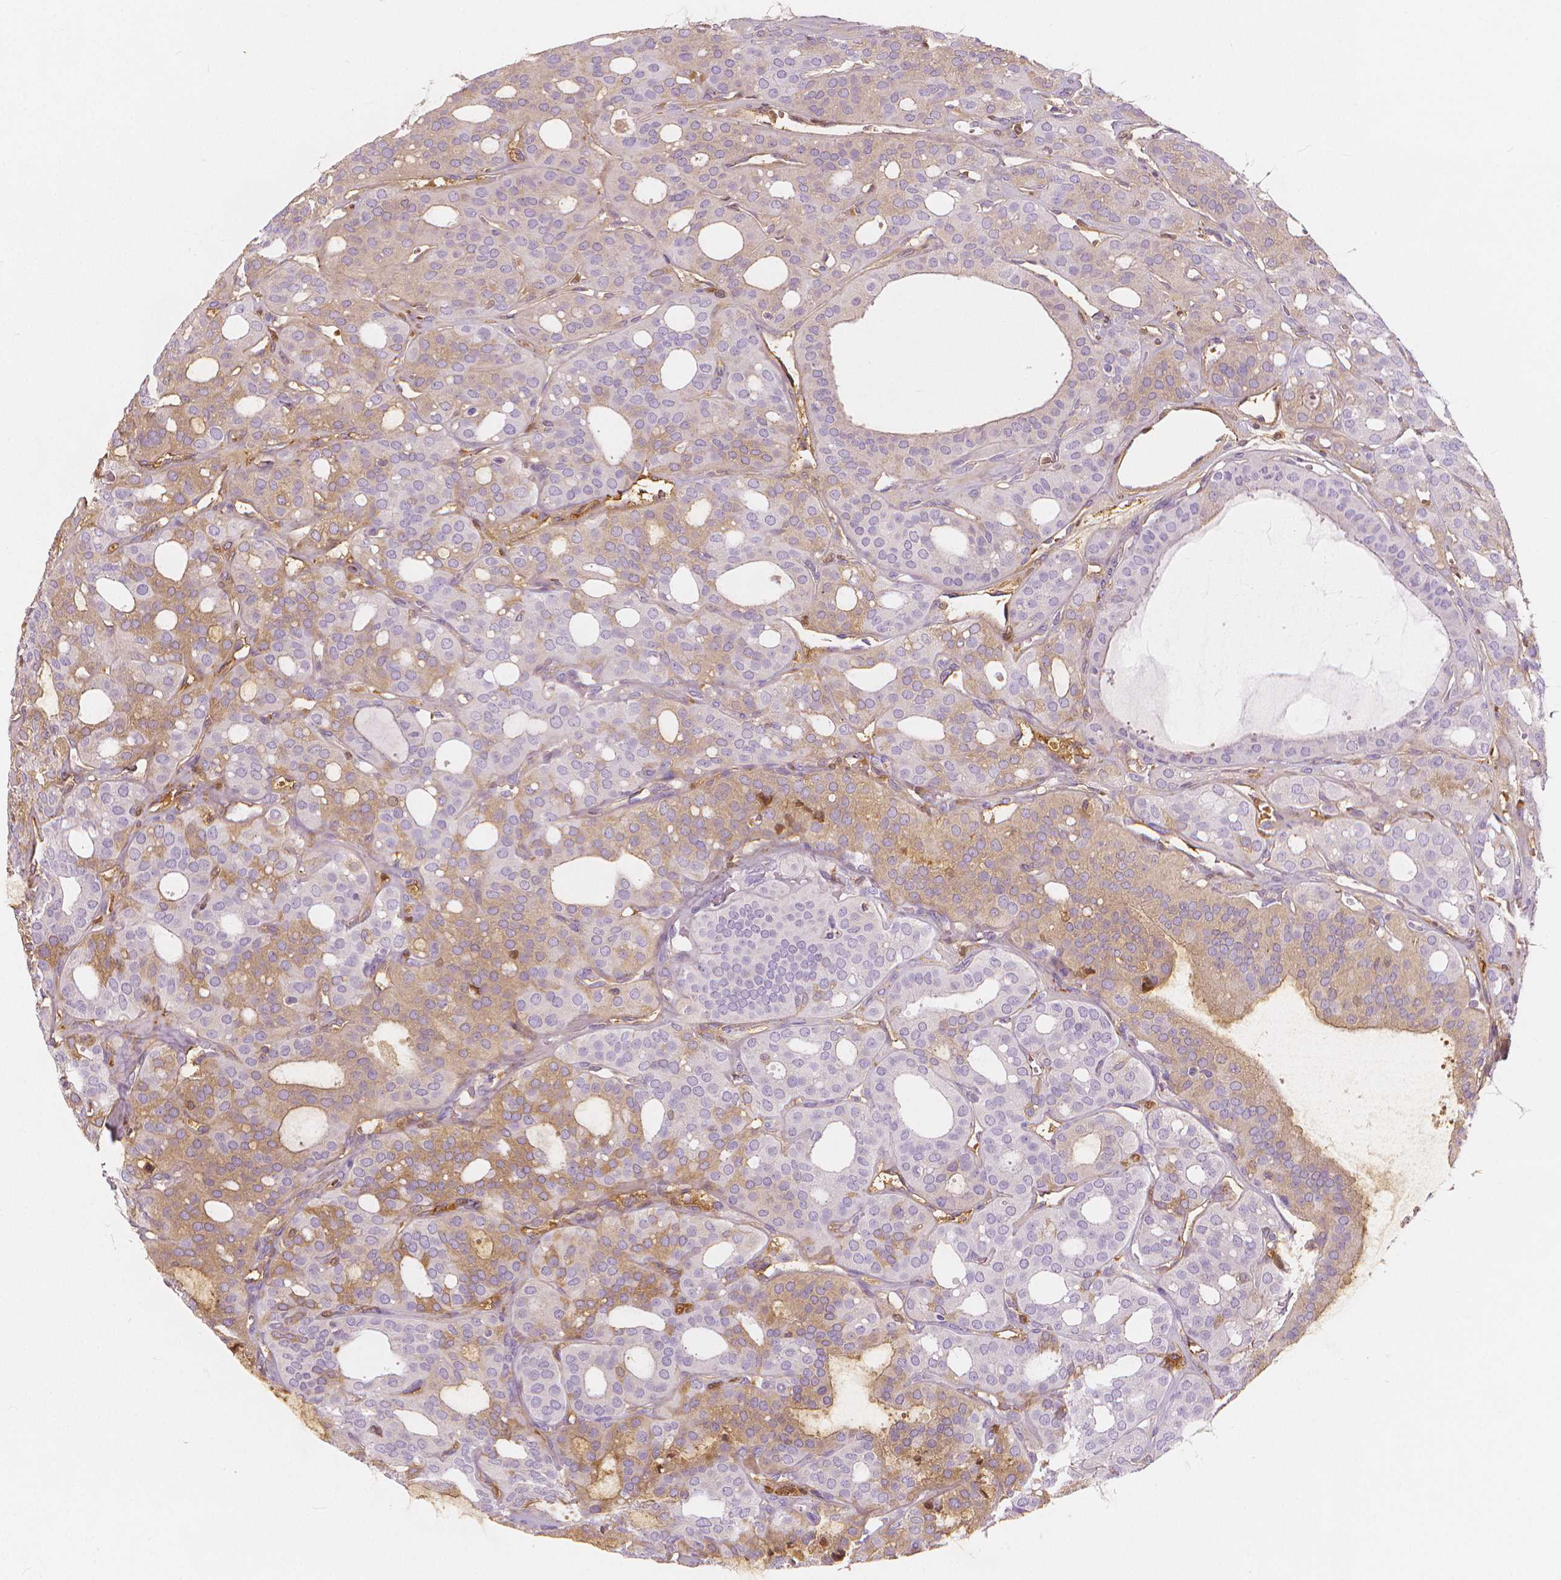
{"staining": {"intensity": "weak", "quantity": "25%-75%", "location": "cytoplasmic/membranous"}, "tissue": "thyroid cancer", "cell_type": "Tumor cells", "image_type": "cancer", "snomed": [{"axis": "morphology", "description": "Follicular adenoma carcinoma, NOS"}, {"axis": "topography", "description": "Thyroid gland"}], "caption": "High-magnification brightfield microscopy of thyroid cancer (follicular adenoma carcinoma) stained with DAB (3,3'-diaminobenzidine) (brown) and counterstained with hematoxylin (blue). tumor cells exhibit weak cytoplasmic/membranous expression is appreciated in approximately25%-75% of cells.", "gene": "APOA4", "patient": {"sex": "male", "age": 75}}